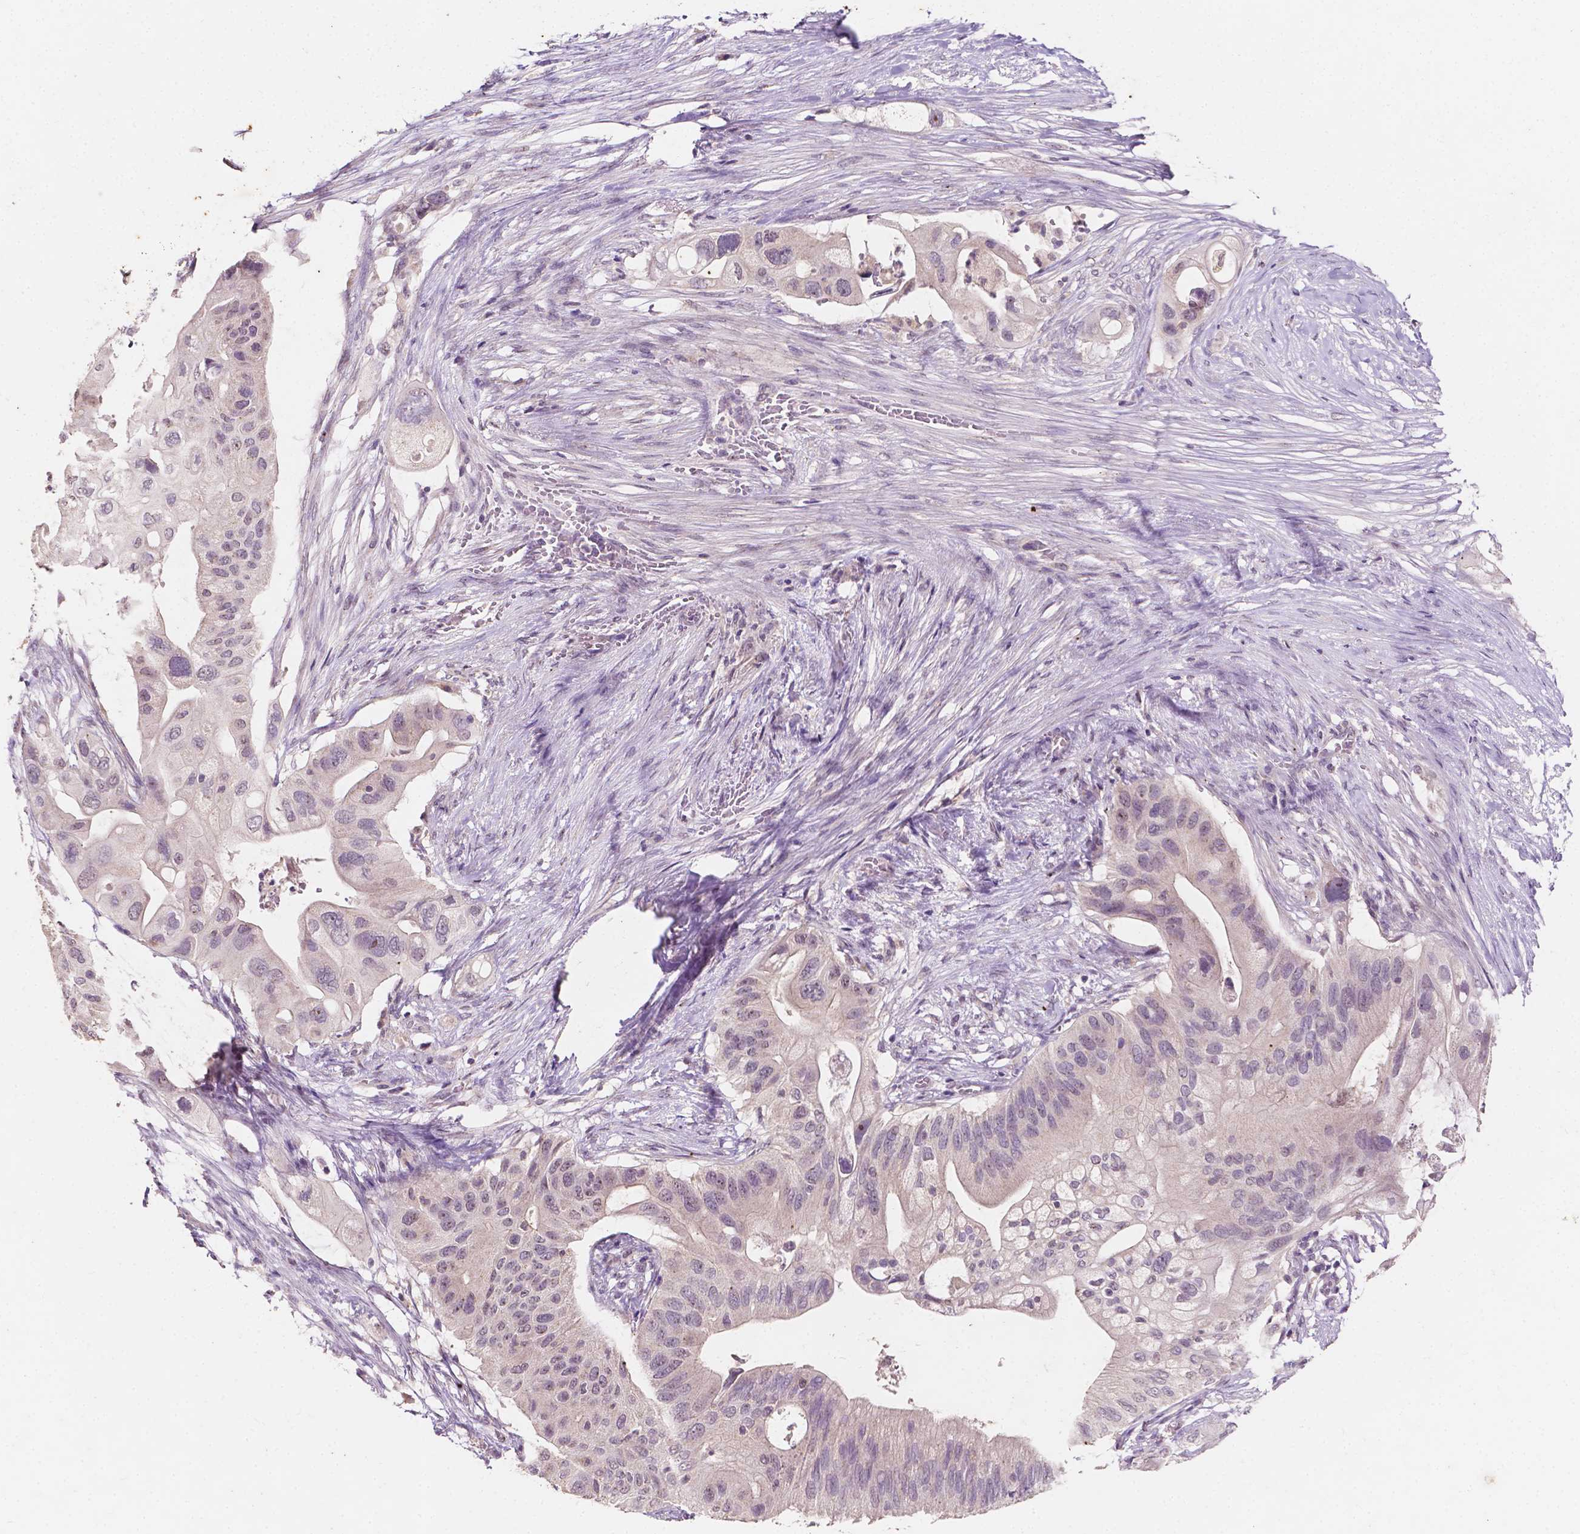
{"staining": {"intensity": "negative", "quantity": "none", "location": "none"}, "tissue": "pancreatic cancer", "cell_type": "Tumor cells", "image_type": "cancer", "snomed": [{"axis": "morphology", "description": "Adenocarcinoma, NOS"}, {"axis": "topography", "description": "Pancreas"}], "caption": "Immunohistochemistry micrograph of human pancreatic cancer stained for a protein (brown), which displays no staining in tumor cells. (Stains: DAB immunohistochemistry with hematoxylin counter stain, Microscopy: brightfield microscopy at high magnification).", "gene": "SIRT2", "patient": {"sex": "female", "age": 72}}